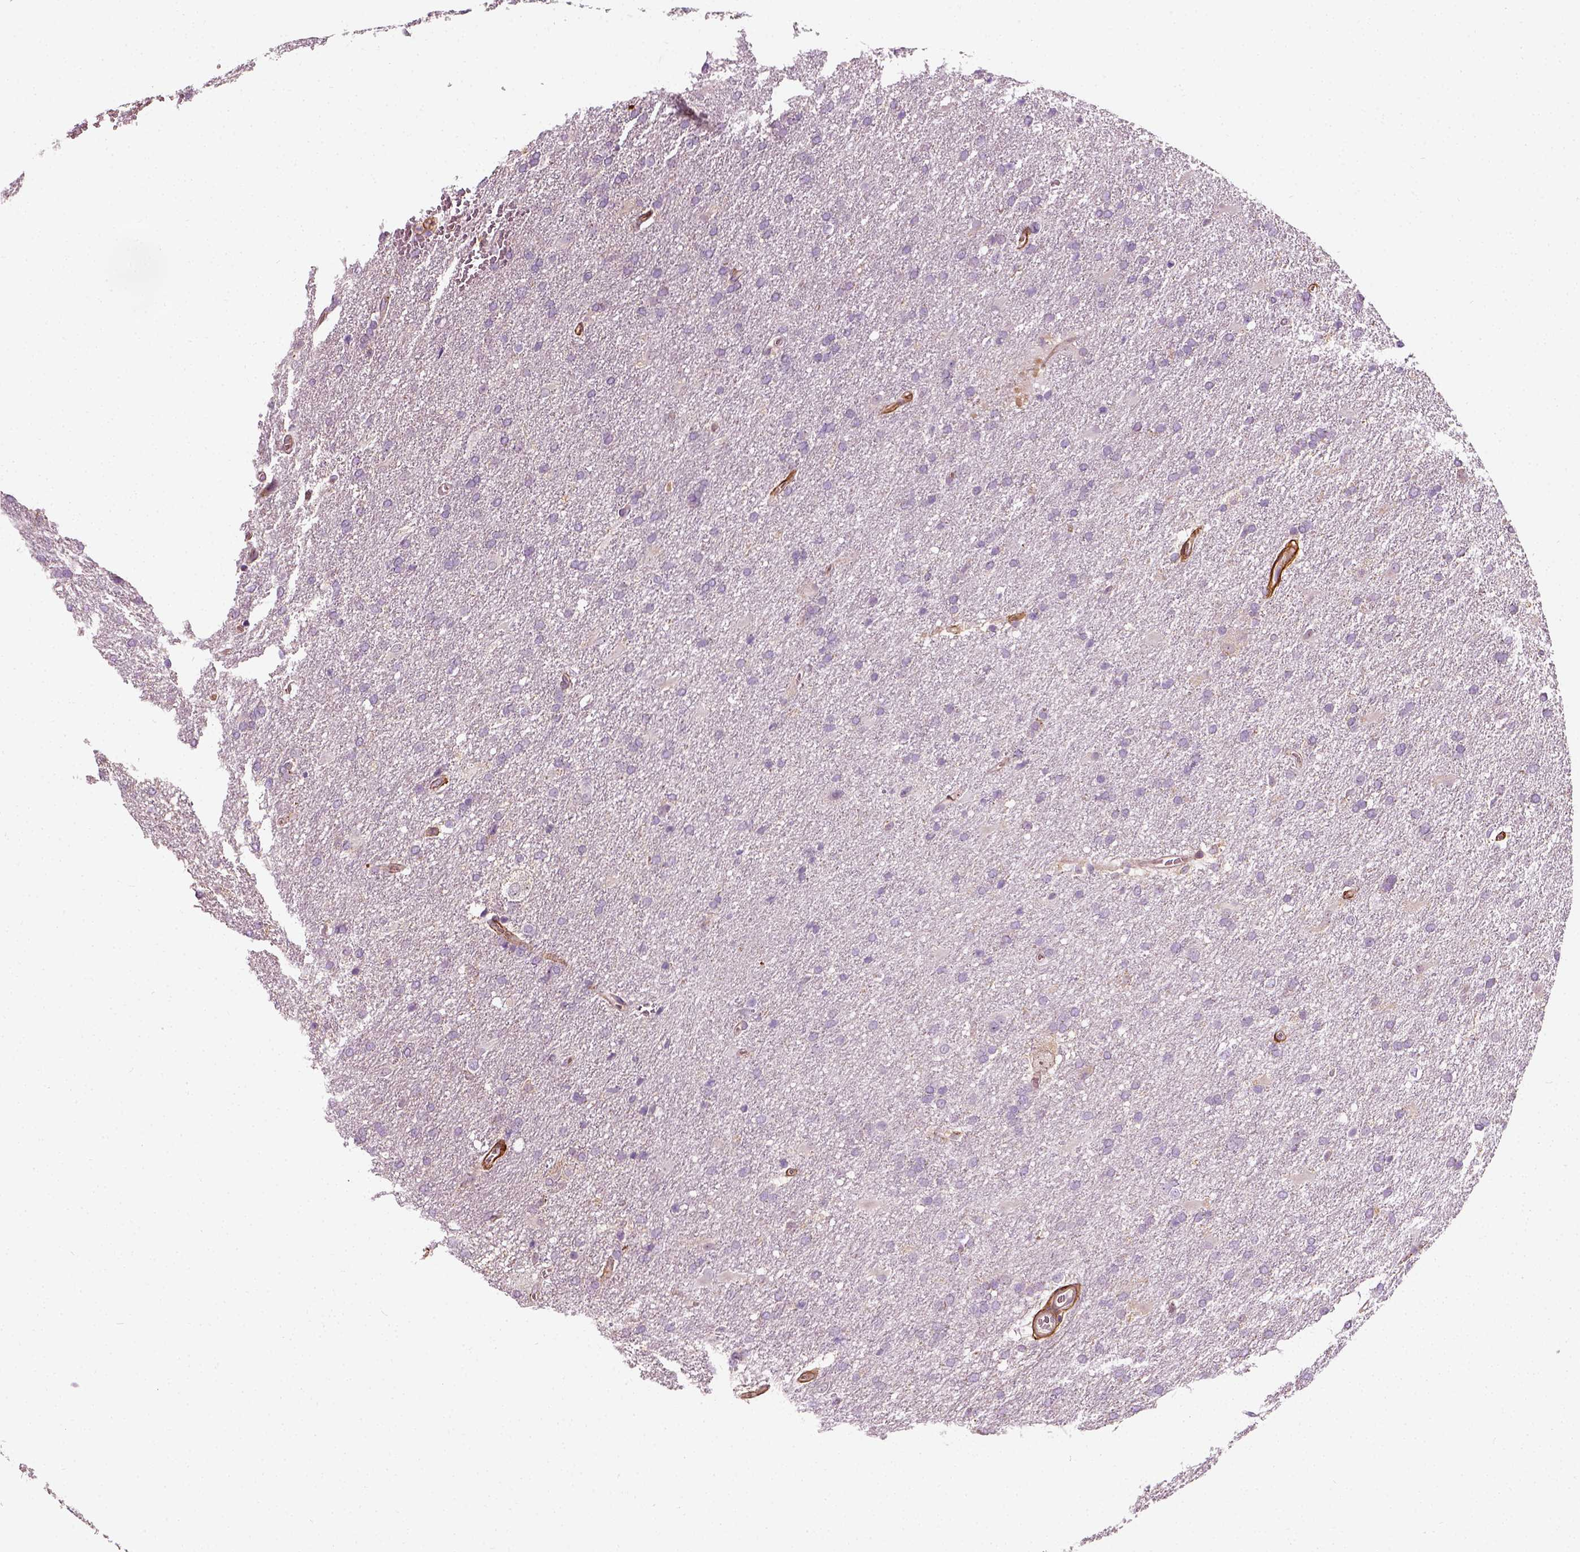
{"staining": {"intensity": "negative", "quantity": "none", "location": "none"}, "tissue": "glioma", "cell_type": "Tumor cells", "image_type": "cancer", "snomed": [{"axis": "morphology", "description": "Glioma, malignant, Low grade"}, {"axis": "topography", "description": "Brain"}], "caption": "The micrograph shows no staining of tumor cells in malignant glioma (low-grade).", "gene": "COL6A2", "patient": {"sex": "male", "age": 66}}